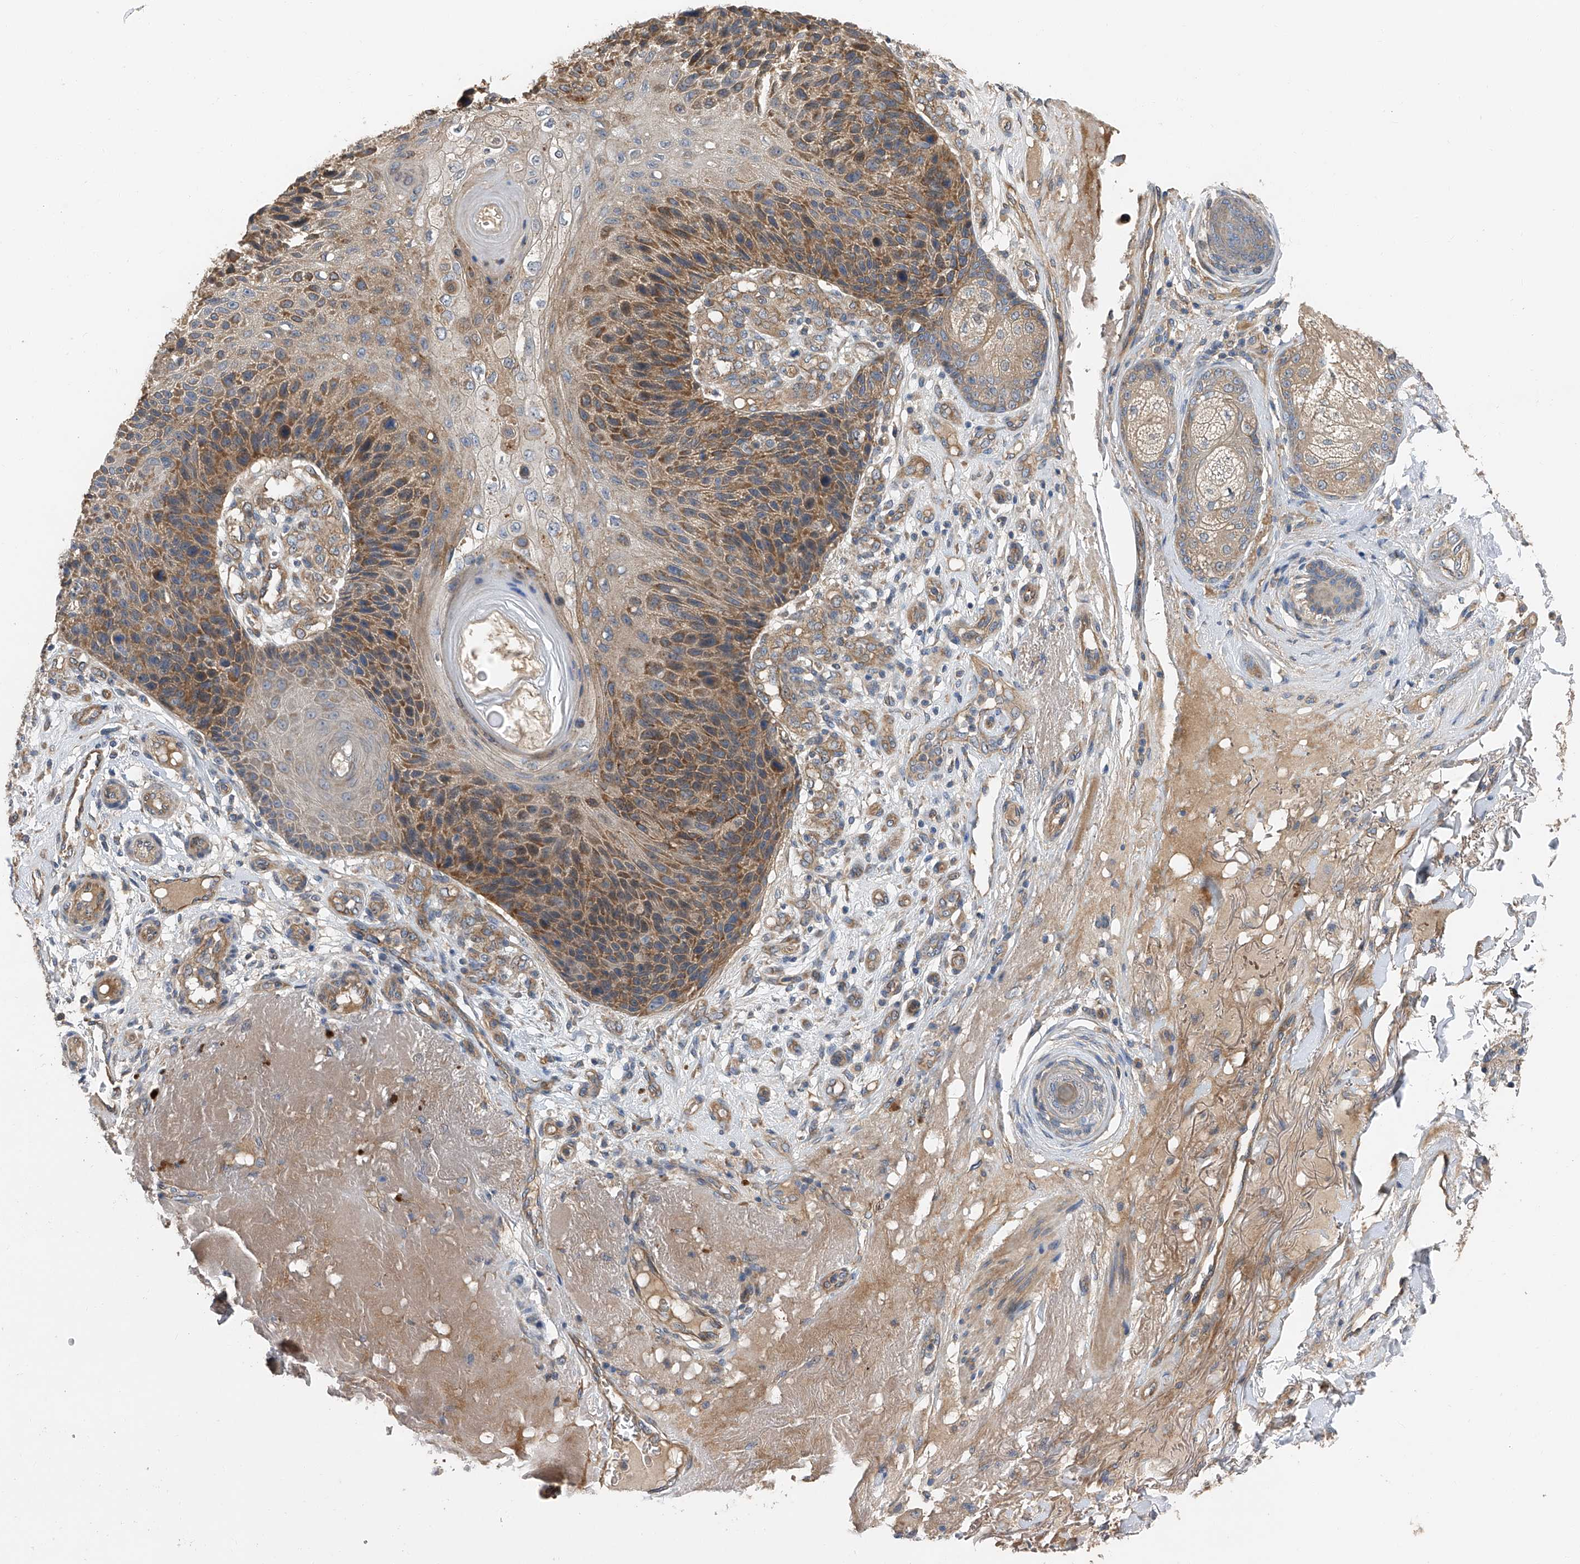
{"staining": {"intensity": "moderate", "quantity": ">75%", "location": "cytoplasmic/membranous"}, "tissue": "skin cancer", "cell_type": "Tumor cells", "image_type": "cancer", "snomed": [{"axis": "morphology", "description": "Squamous cell carcinoma, NOS"}, {"axis": "topography", "description": "Skin"}], "caption": "Squamous cell carcinoma (skin) stained for a protein (brown) reveals moderate cytoplasmic/membranous positive expression in about >75% of tumor cells.", "gene": "PTK2", "patient": {"sex": "female", "age": 88}}